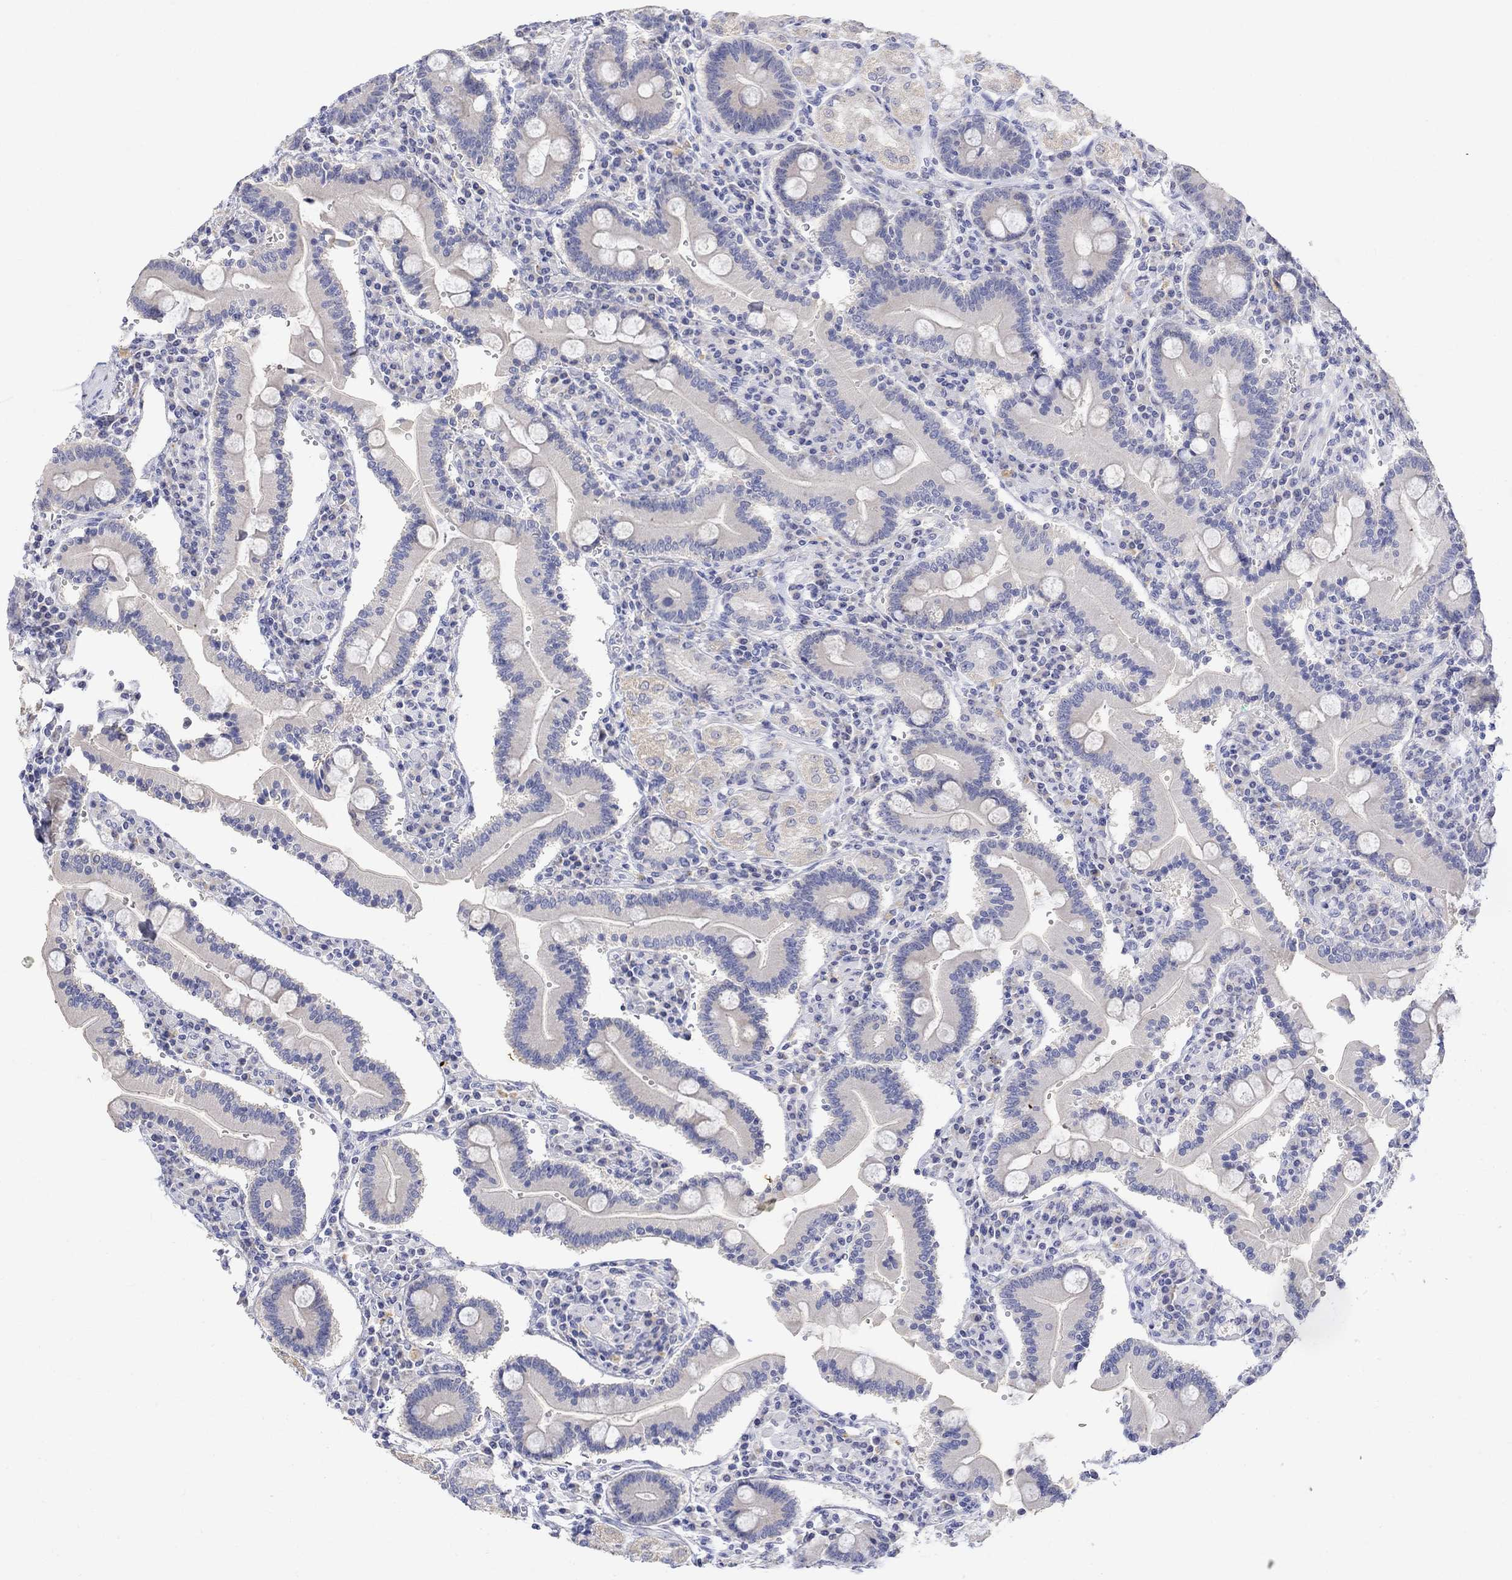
{"staining": {"intensity": "negative", "quantity": "none", "location": "none"}, "tissue": "duodenum", "cell_type": "Glandular cells", "image_type": "normal", "snomed": [{"axis": "morphology", "description": "Normal tissue, NOS"}, {"axis": "topography", "description": "Duodenum"}], "caption": "This is an immunohistochemistry (IHC) photomicrograph of unremarkable duodenum. There is no positivity in glandular cells.", "gene": "FNDC5", "patient": {"sex": "female", "age": 62}}